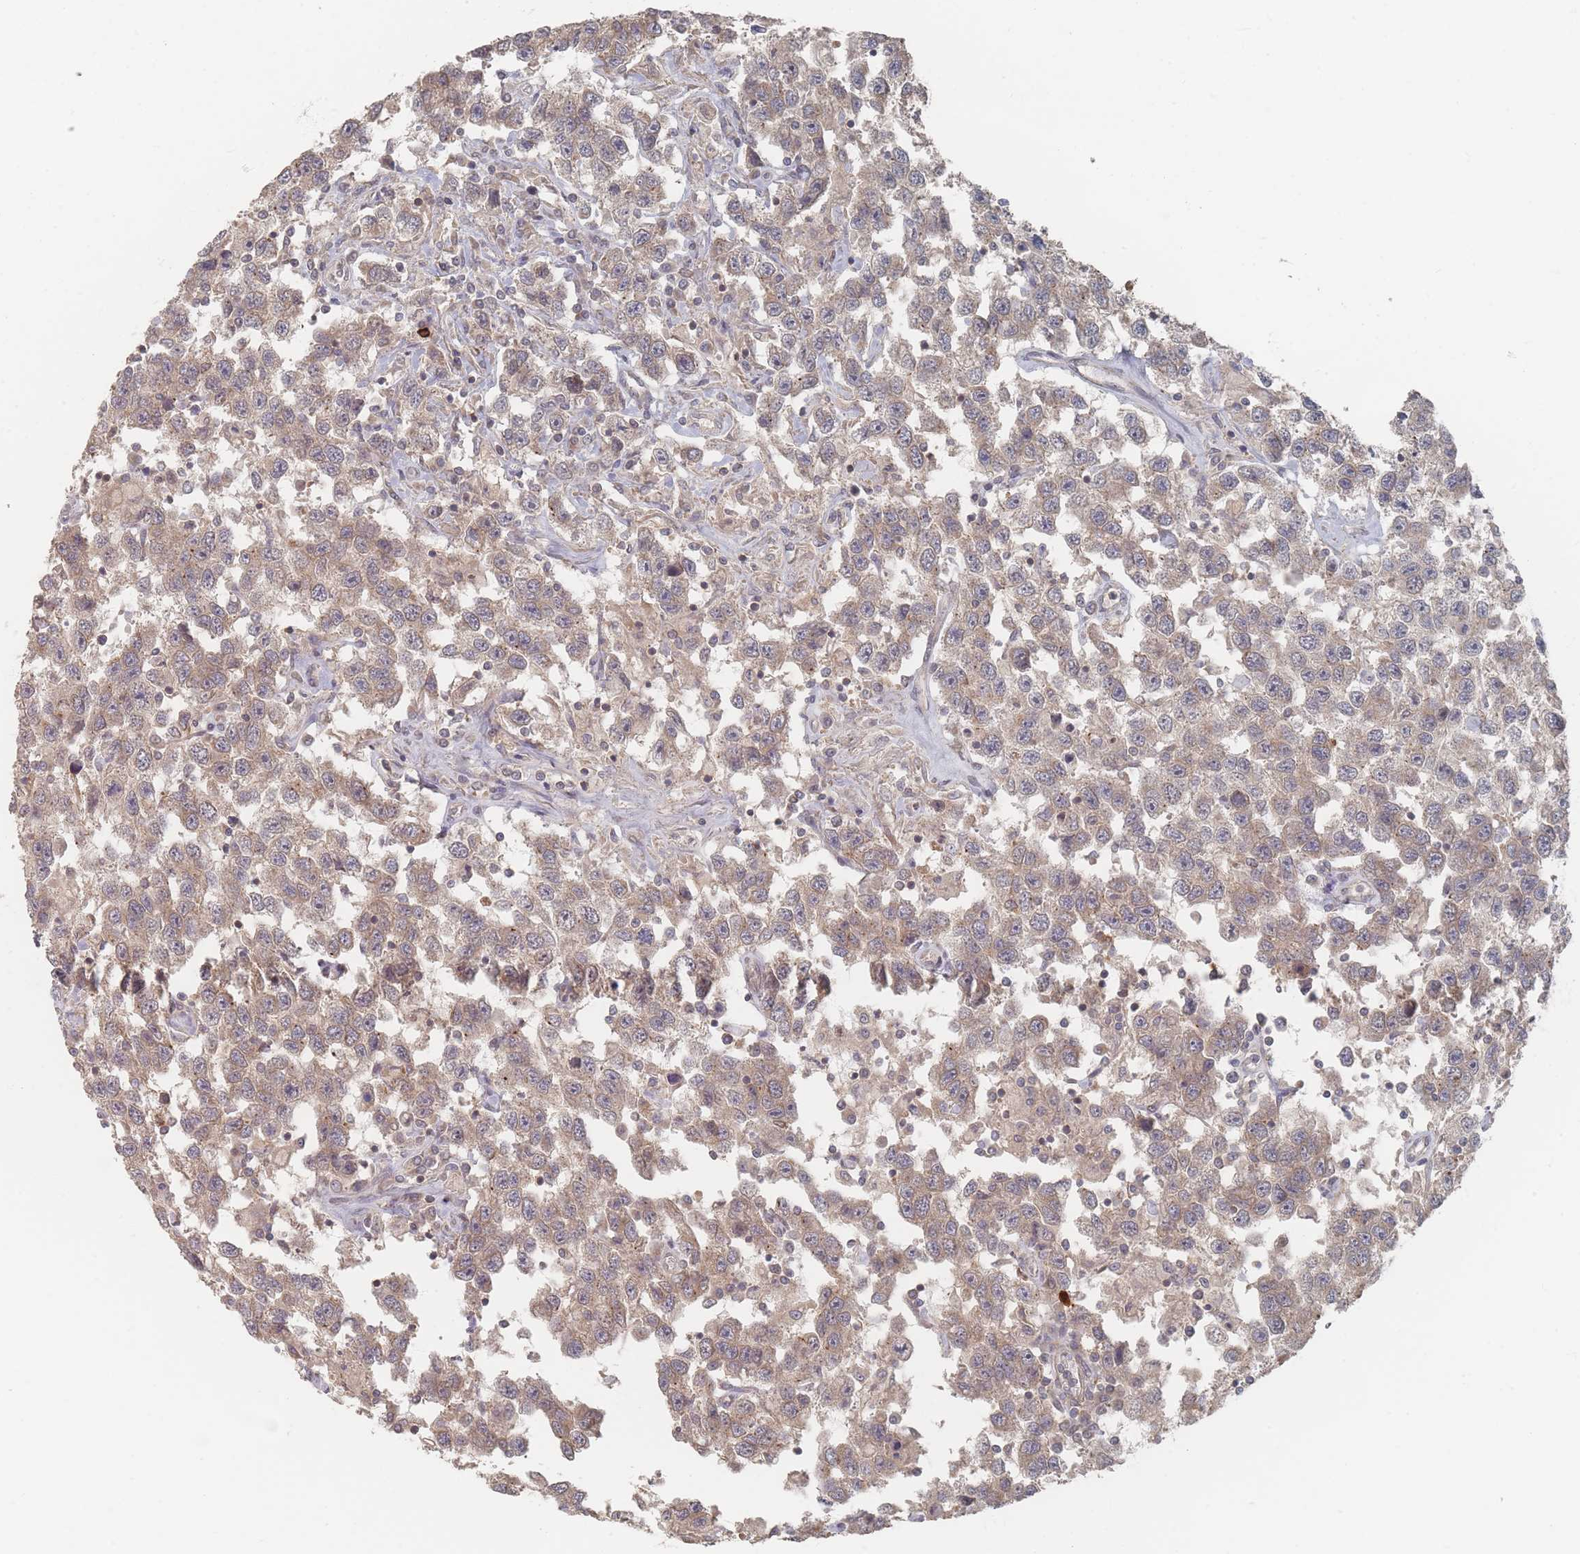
{"staining": {"intensity": "weak", "quantity": ">75%", "location": "cytoplasmic/membranous"}, "tissue": "testis cancer", "cell_type": "Tumor cells", "image_type": "cancer", "snomed": [{"axis": "morphology", "description": "Seminoma, NOS"}, {"axis": "topography", "description": "Testis"}], "caption": "Immunohistochemical staining of testis cancer (seminoma) reveals low levels of weak cytoplasmic/membranous protein expression in about >75% of tumor cells. Using DAB (brown) and hematoxylin (blue) stains, captured at high magnification using brightfield microscopy.", "gene": "GLE1", "patient": {"sex": "male", "age": 41}}